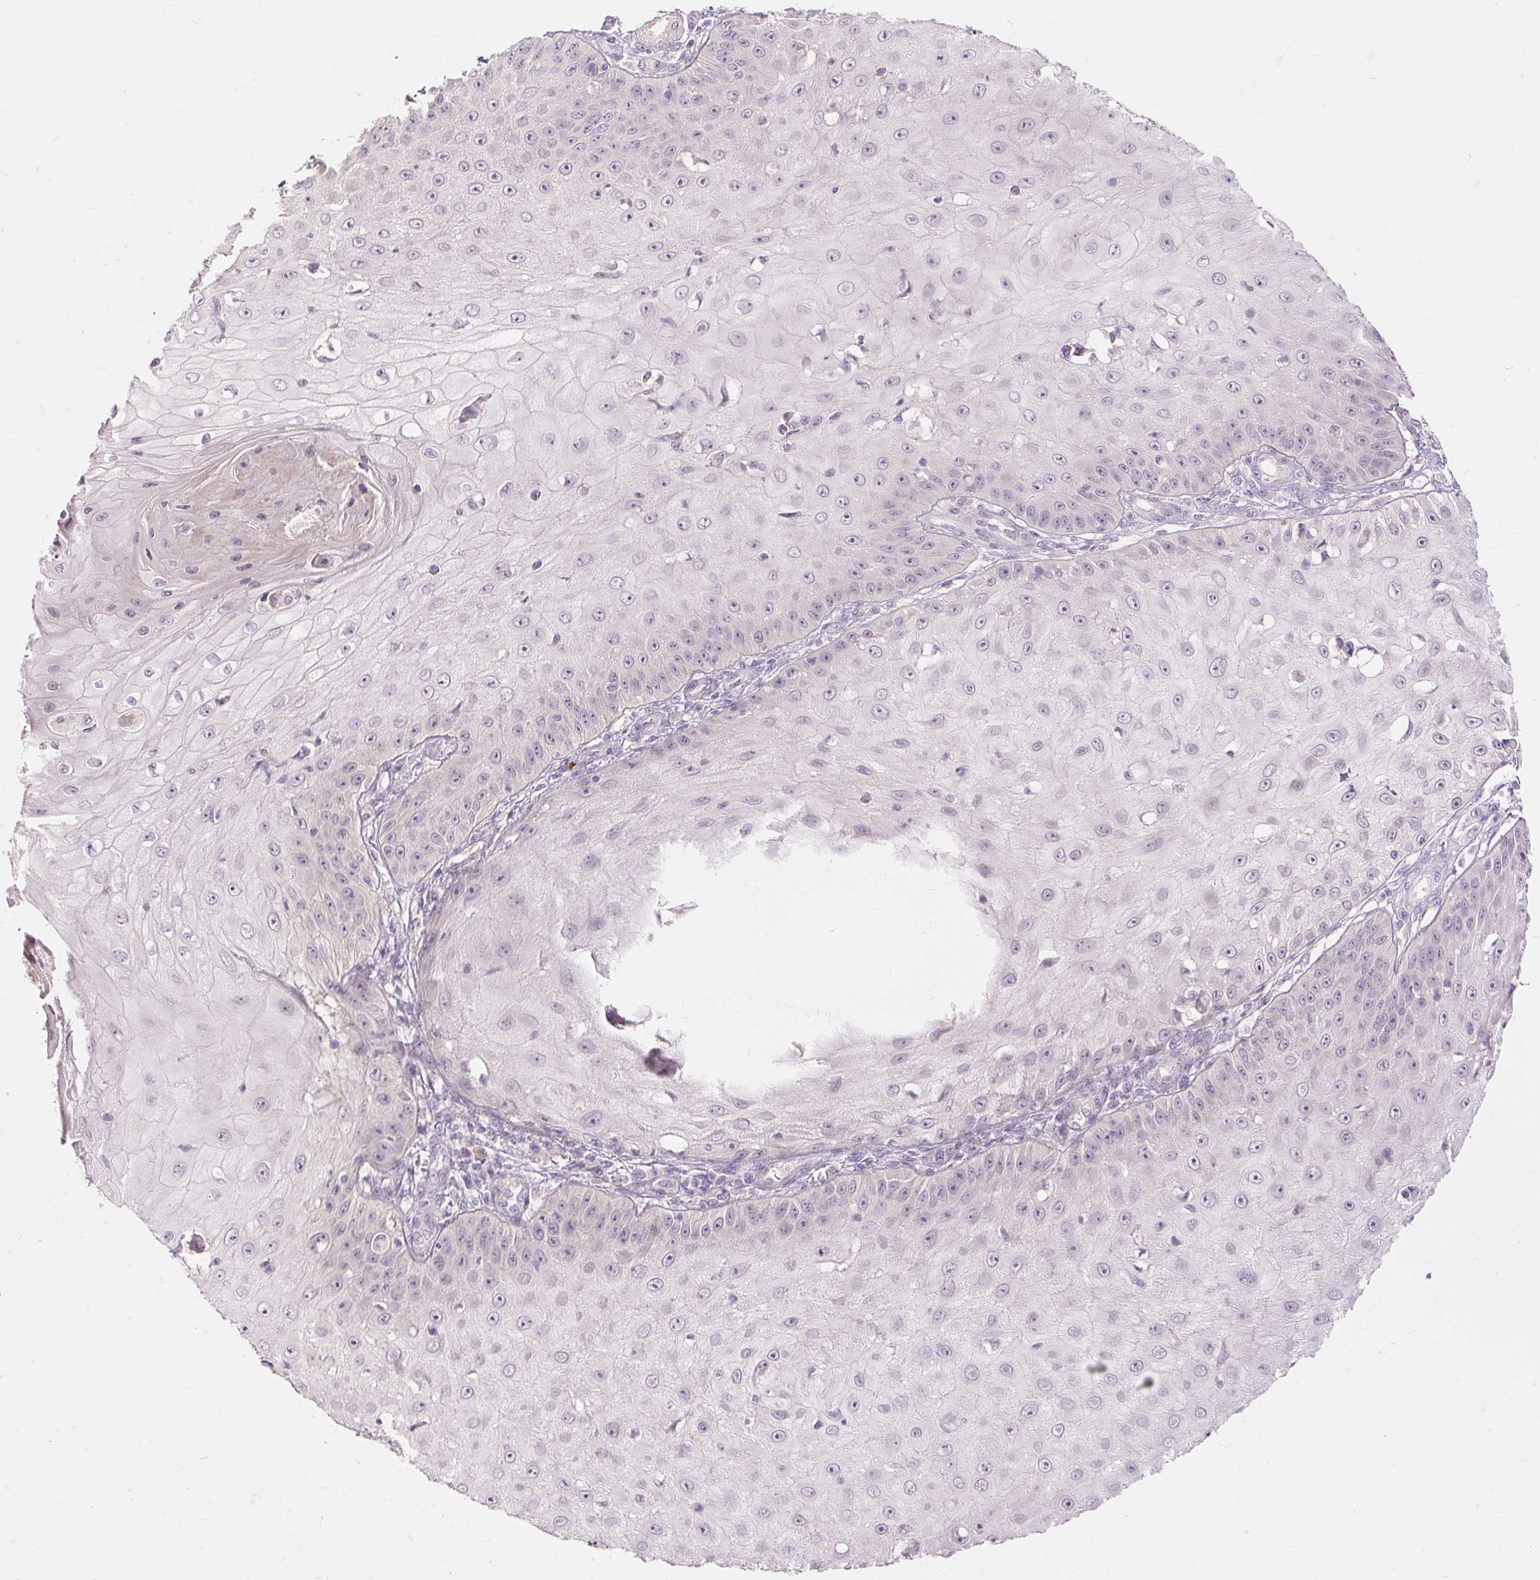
{"staining": {"intensity": "negative", "quantity": "none", "location": "none"}, "tissue": "skin cancer", "cell_type": "Tumor cells", "image_type": "cancer", "snomed": [{"axis": "morphology", "description": "Squamous cell carcinoma, NOS"}, {"axis": "topography", "description": "Skin"}], "caption": "A histopathology image of human squamous cell carcinoma (skin) is negative for staining in tumor cells.", "gene": "CAPN3", "patient": {"sex": "male", "age": 70}}